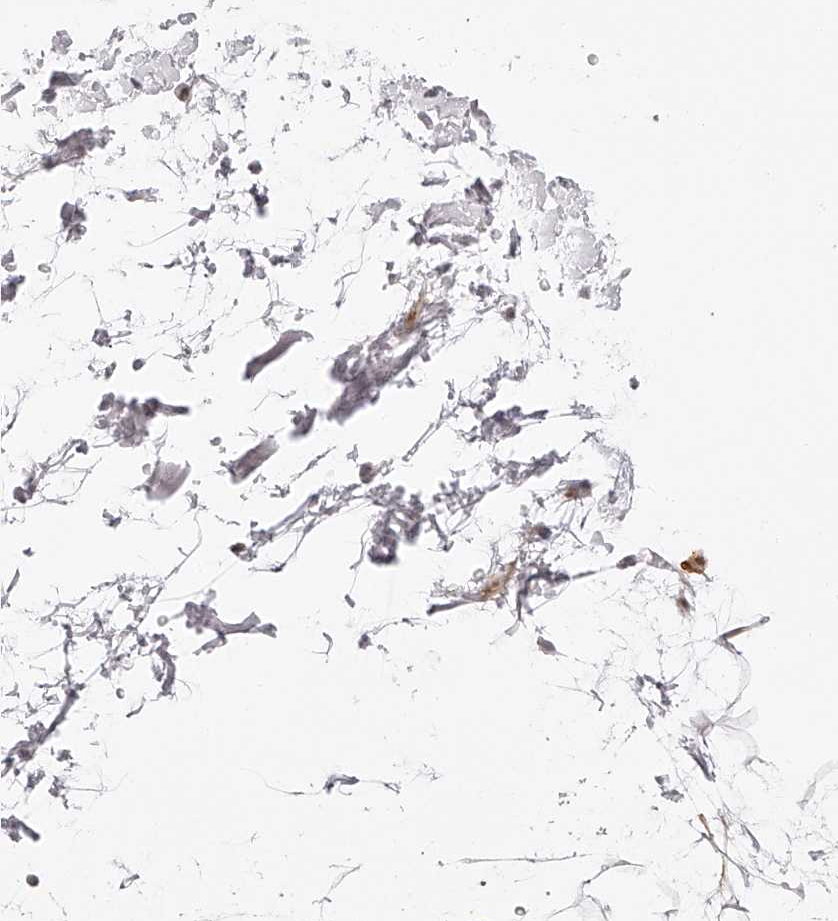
{"staining": {"intensity": "weak", "quantity": "25%-75%", "location": "cytoplasmic/membranous,nuclear"}, "tissue": "adipose tissue", "cell_type": "Adipocytes", "image_type": "normal", "snomed": [{"axis": "morphology", "description": "Normal tissue, NOS"}, {"axis": "topography", "description": "Soft tissue"}], "caption": "Protein analysis of unremarkable adipose tissue reveals weak cytoplasmic/membranous,nuclear positivity in approximately 25%-75% of adipocytes. The protein is stained brown, and the nuclei are stained in blue (DAB IHC with brightfield microscopy, high magnification).", "gene": "PLEKHG1", "patient": {"sex": "male", "age": 72}}